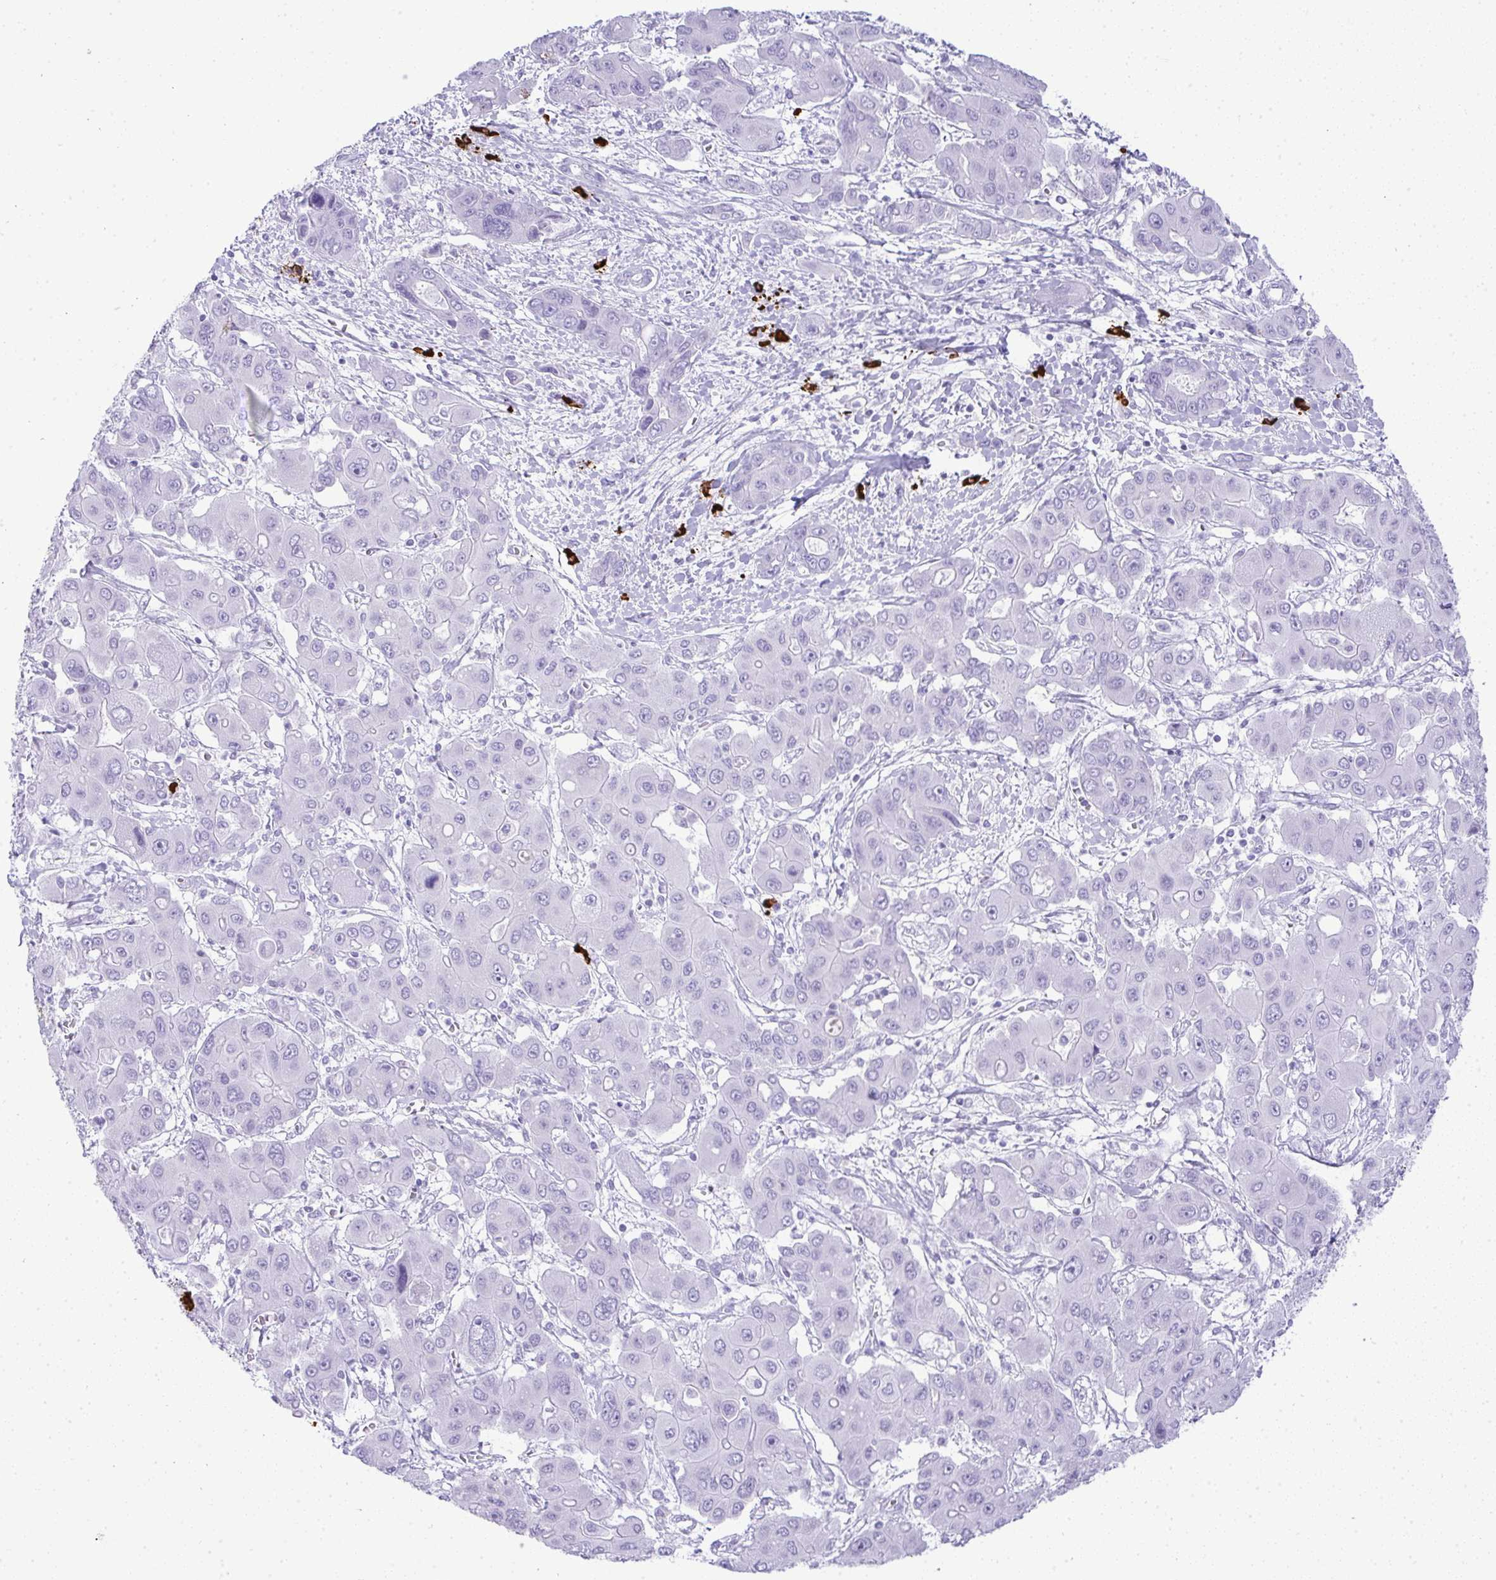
{"staining": {"intensity": "negative", "quantity": "none", "location": "none"}, "tissue": "liver cancer", "cell_type": "Tumor cells", "image_type": "cancer", "snomed": [{"axis": "morphology", "description": "Cholangiocarcinoma"}, {"axis": "topography", "description": "Liver"}], "caption": "An immunohistochemistry (IHC) image of liver cancer is shown. There is no staining in tumor cells of liver cancer.", "gene": "CDADC1", "patient": {"sex": "male", "age": 67}}